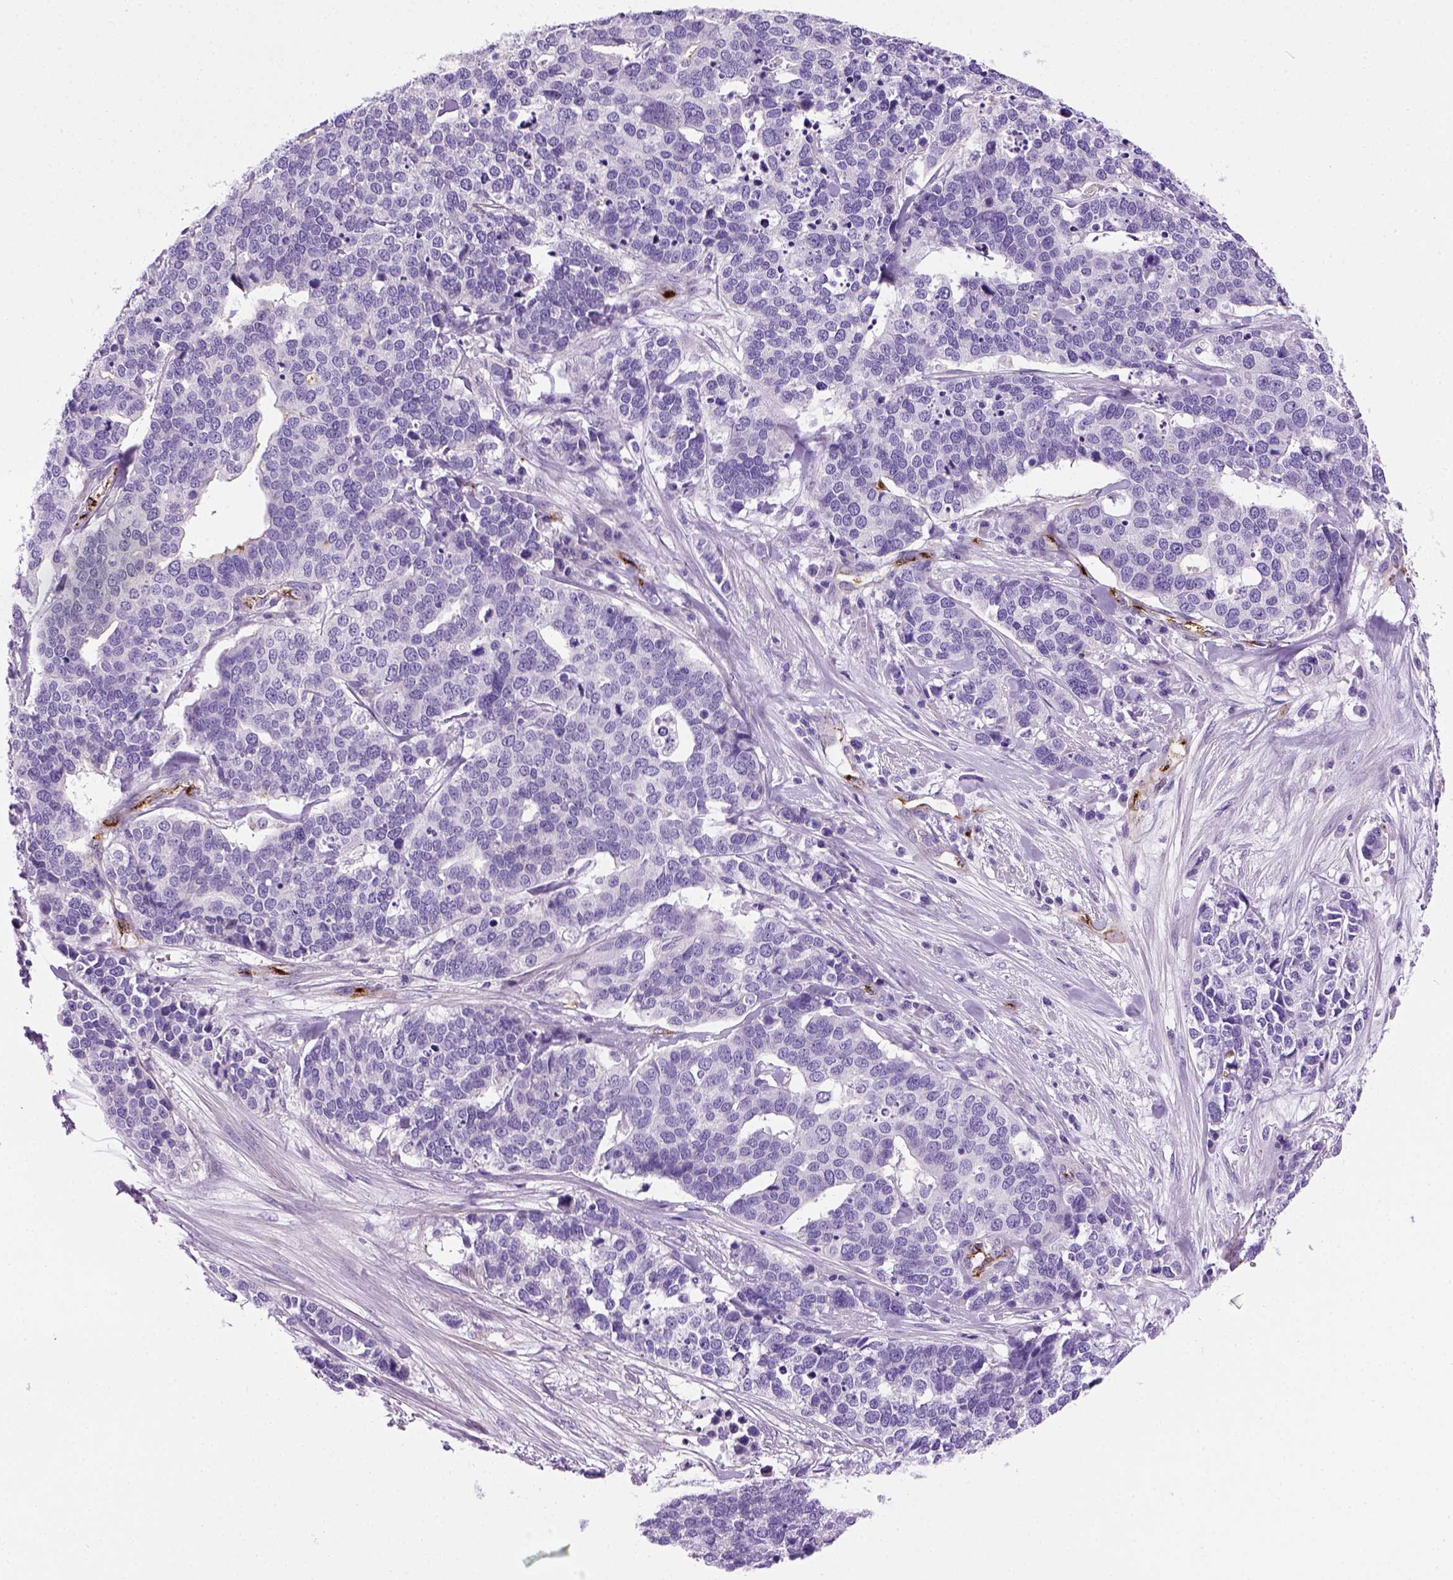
{"staining": {"intensity": "negative", "quantity": "none", "location": "none"}, "tissue": "ovarian cancer", "cell_type": "Tumor cells", "image_type": "cancer", "snomed": [{"axis": "morphology", "description": "Carcinoma, endometroid"}, {"axis": "topography", "description": "Ovary"}], "caption": "Immunohistochemistry photomicrograph of neoplastic tissue: human endometroid carcinoma (ovarian) stained with DAB (3,3'-diaminobenzidine) reveals no significant protein expression in tumor cells.", "gene": "VWF", "patient": {"sex": "female", "age": 65}}